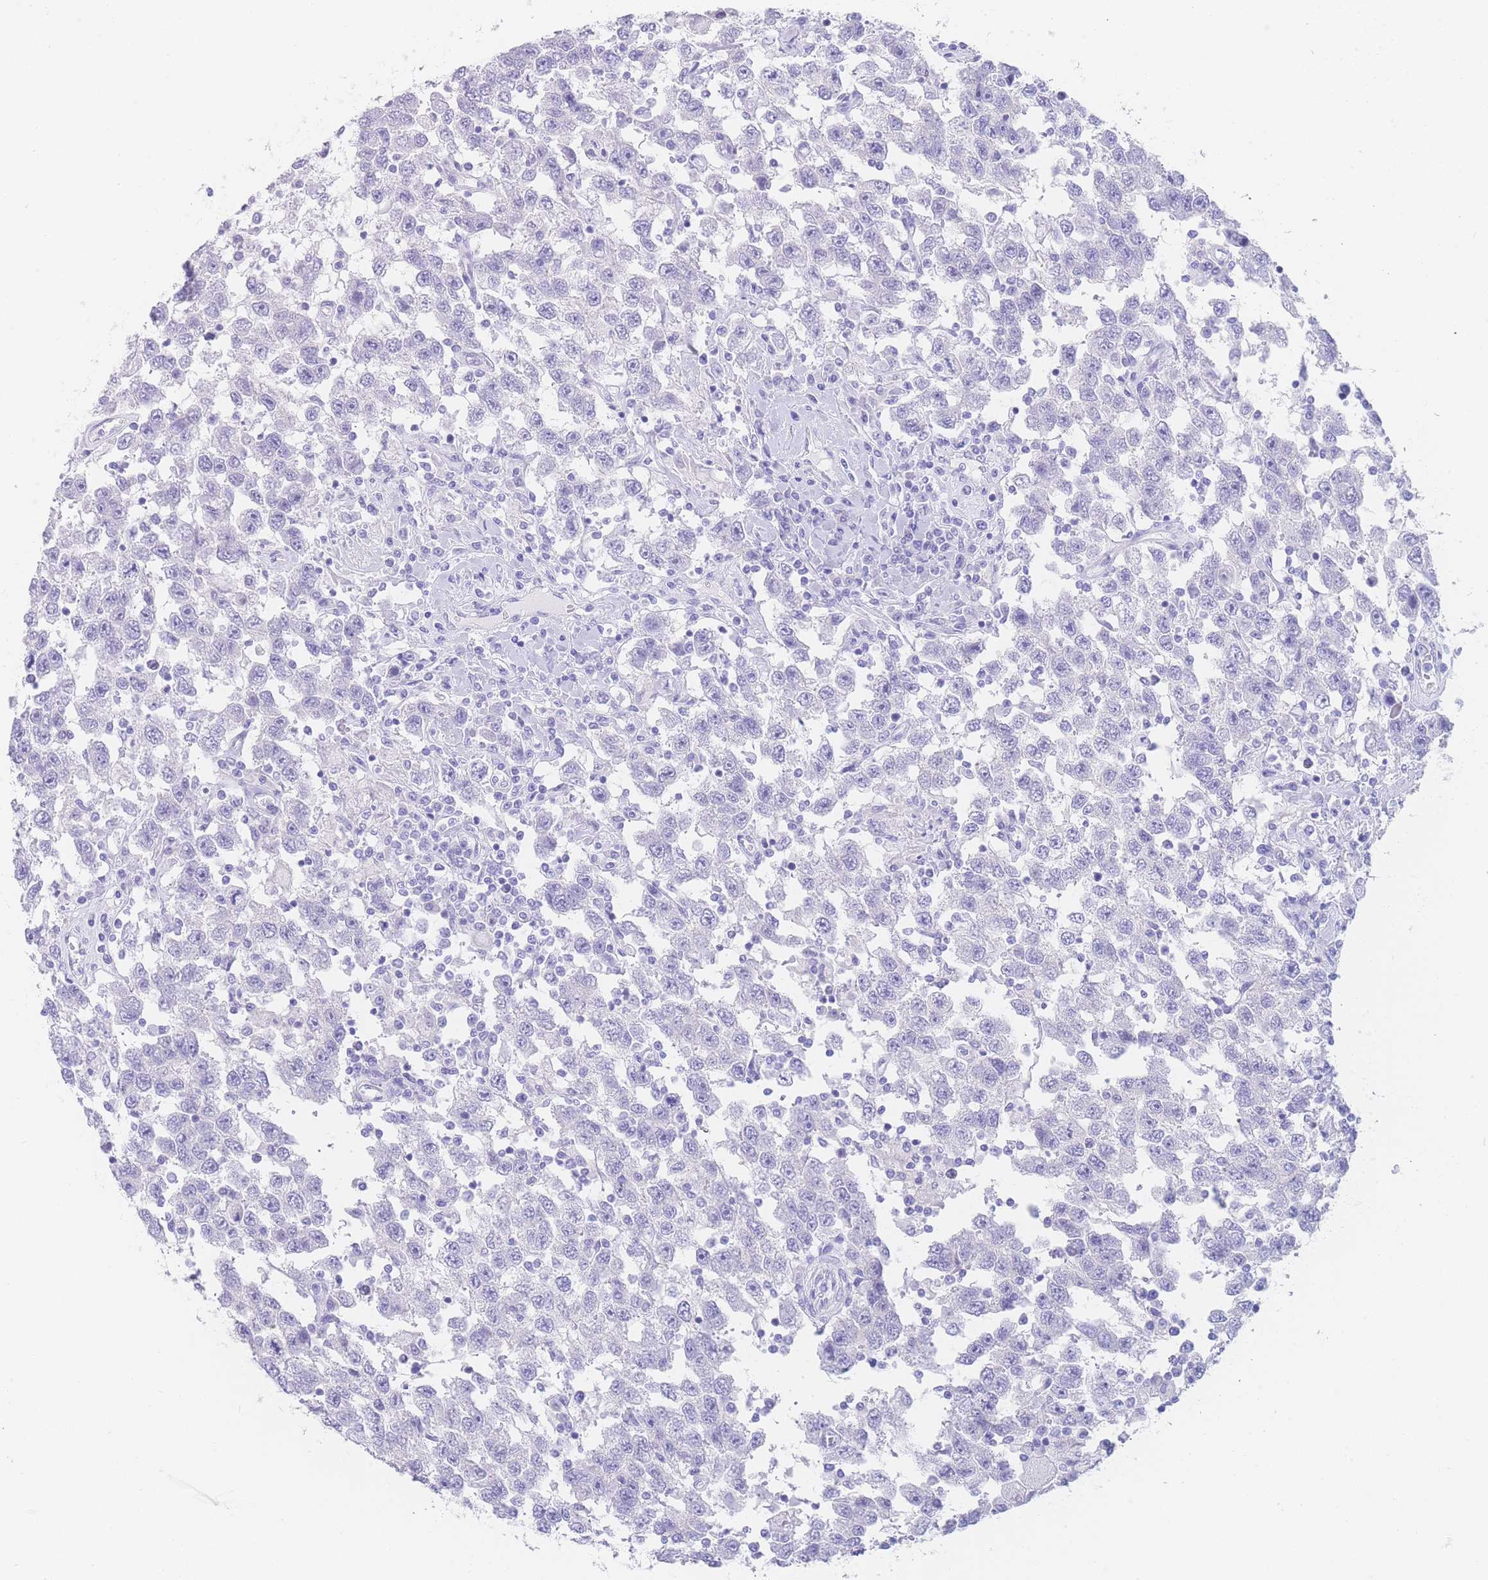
{"staining": {"intensity": "negative", "quantity": "none", "location": "none"}, "tissue": "testis cancer", "cell_type": "Tumor cells", "image_type": "cancer", "snomed": [{"axis": "morphology", "description": "Seminoma, NOS"}, {"axis": "topography", "description": "Testis"}], "caption": "High magnification brightfield microscopy of testis cancer (seminoma) stained with DAB (3,3'-diaminobenzidine) (brown) and counterstained with hematoxylin (blue): tumor cells show no significant positivity. The staining was performed using DAB to visualize the protein expression in brown, while the nuclei were stained in blue with hematoxylin (Magnification: 20x).", "gene": "LZTFL1", "patient": {"sex": "male", "age": 41}}